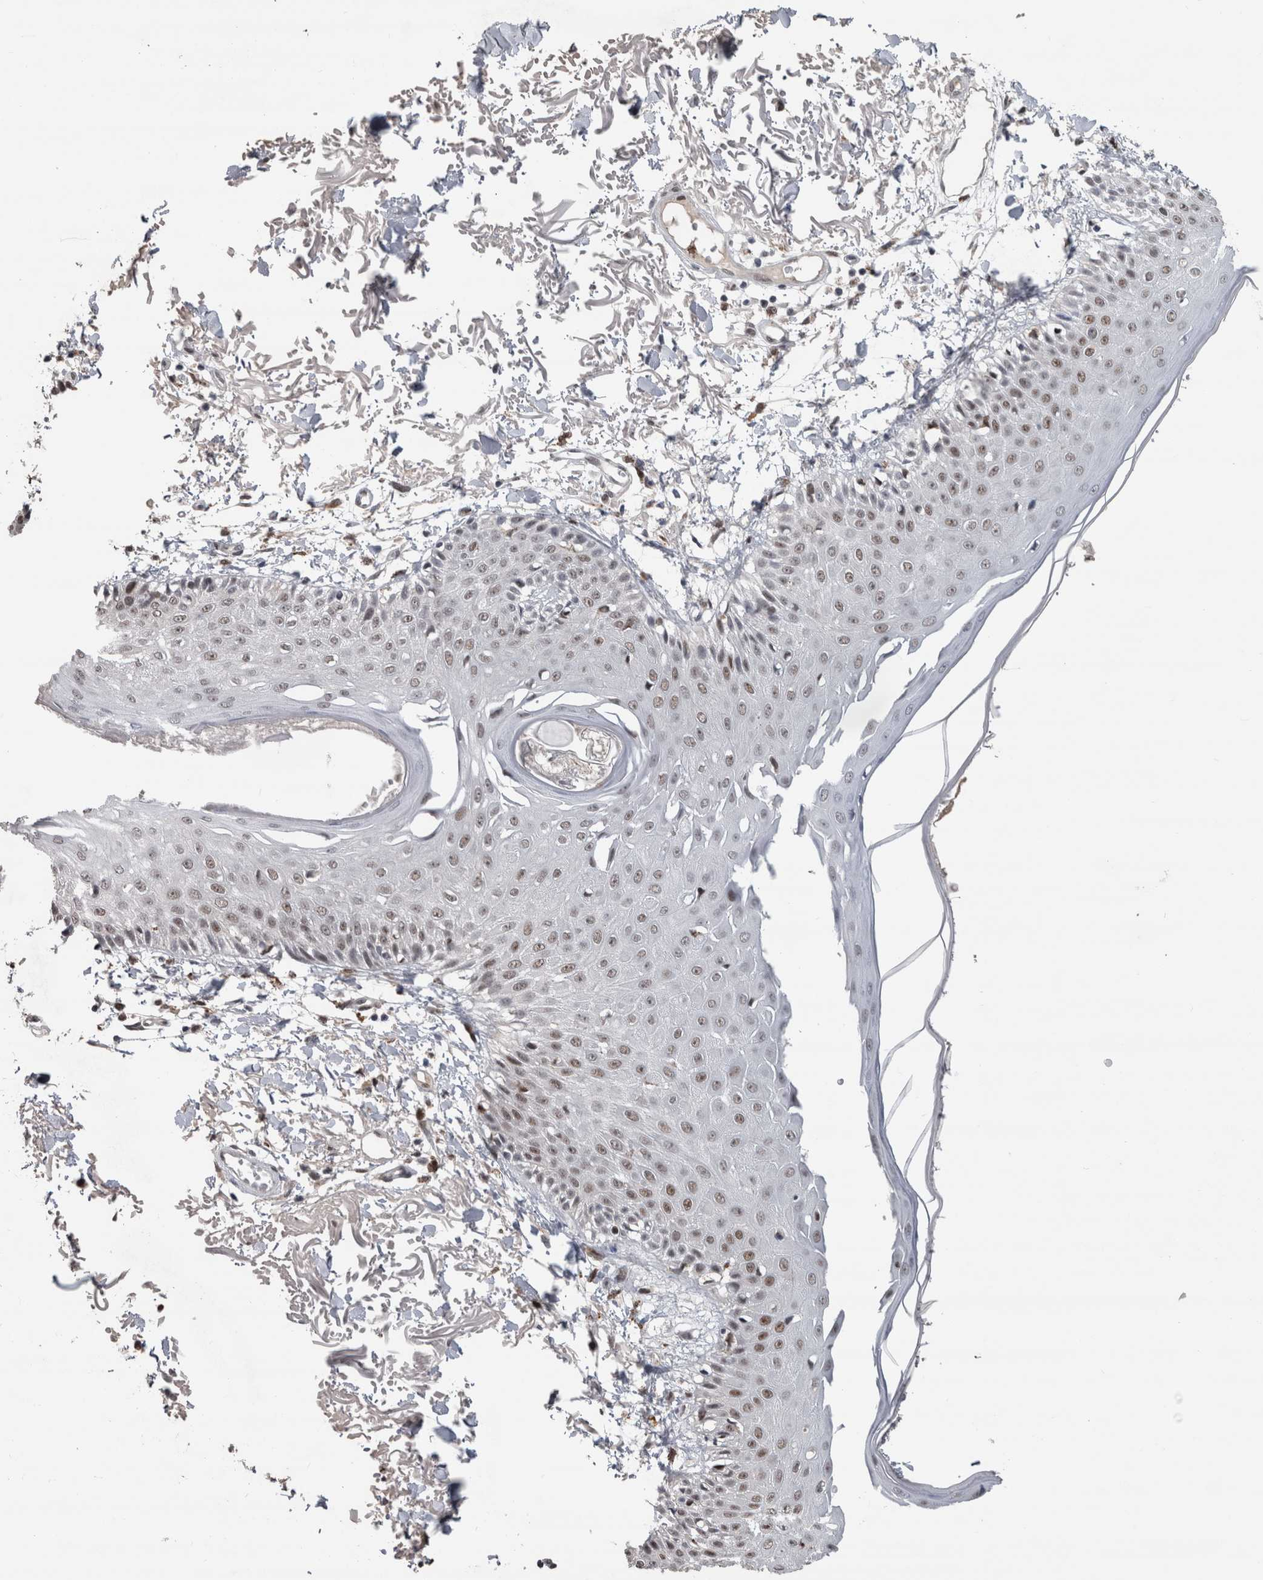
{"staining": {"intensity": "moderate", "quantity": "<25%", "location": "nuclear"}, "tissue": "skin", "cell_type": "Fibroblasts", "image_type": "normal", "snomed": [{"axis": "morphology", "description": "Normal tissue, NOS"}, {"axis": "morphology", "description": "Squamous cell carcinoma, NOS"}, {"axis": "topography", "description": "Skin"}, {"axis": "topography", "description": "Peripheral nerve tissue"}], "caption": "Immunohistochemical staining of benign human skin shows <25% levels of moderate nuclear protein positivity in approximately <25% of fibroblasts.", "gene": "POLD2", "patient": {"sex": "male", "age": 83}}